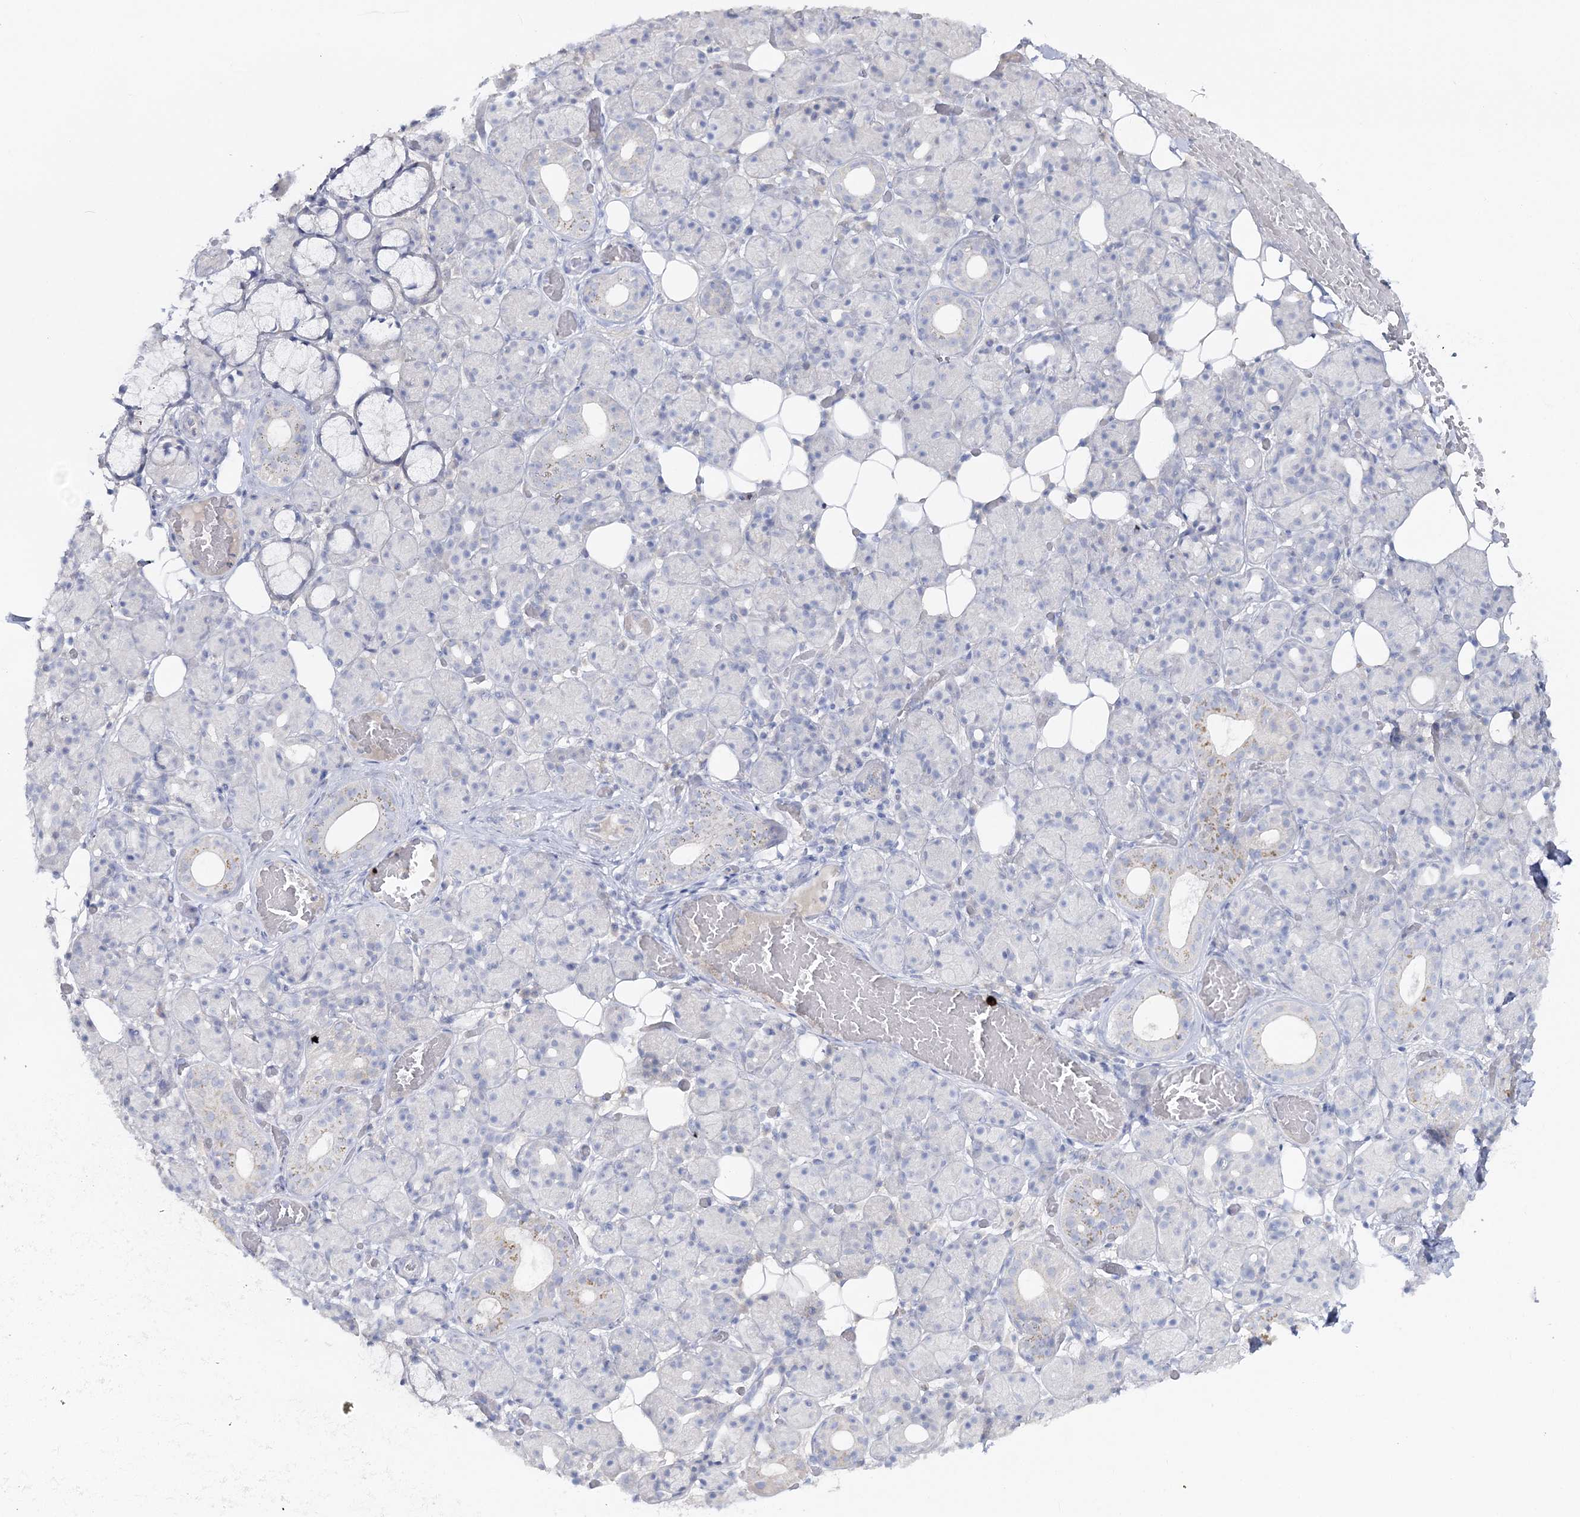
{"staining": {"intensity": "negative", "quantity": "none", "location": "none"}, "tissue": "salivary gland", "cell_type": "Glandular cells", "image_type": "normal", "snomed": [{"axis": "morphology", "description": "Normal tissue, NOS"}, {"axis": "topography", "description": "Salivary gland"}], "caption": "The histopathology image demonstrates no staining of glandular cells in benign salivary gland. (DAB immunohistochemistry, high magnification).", "gene": "WDSUB1", "patient": {"sex": "male", "age": 63}}